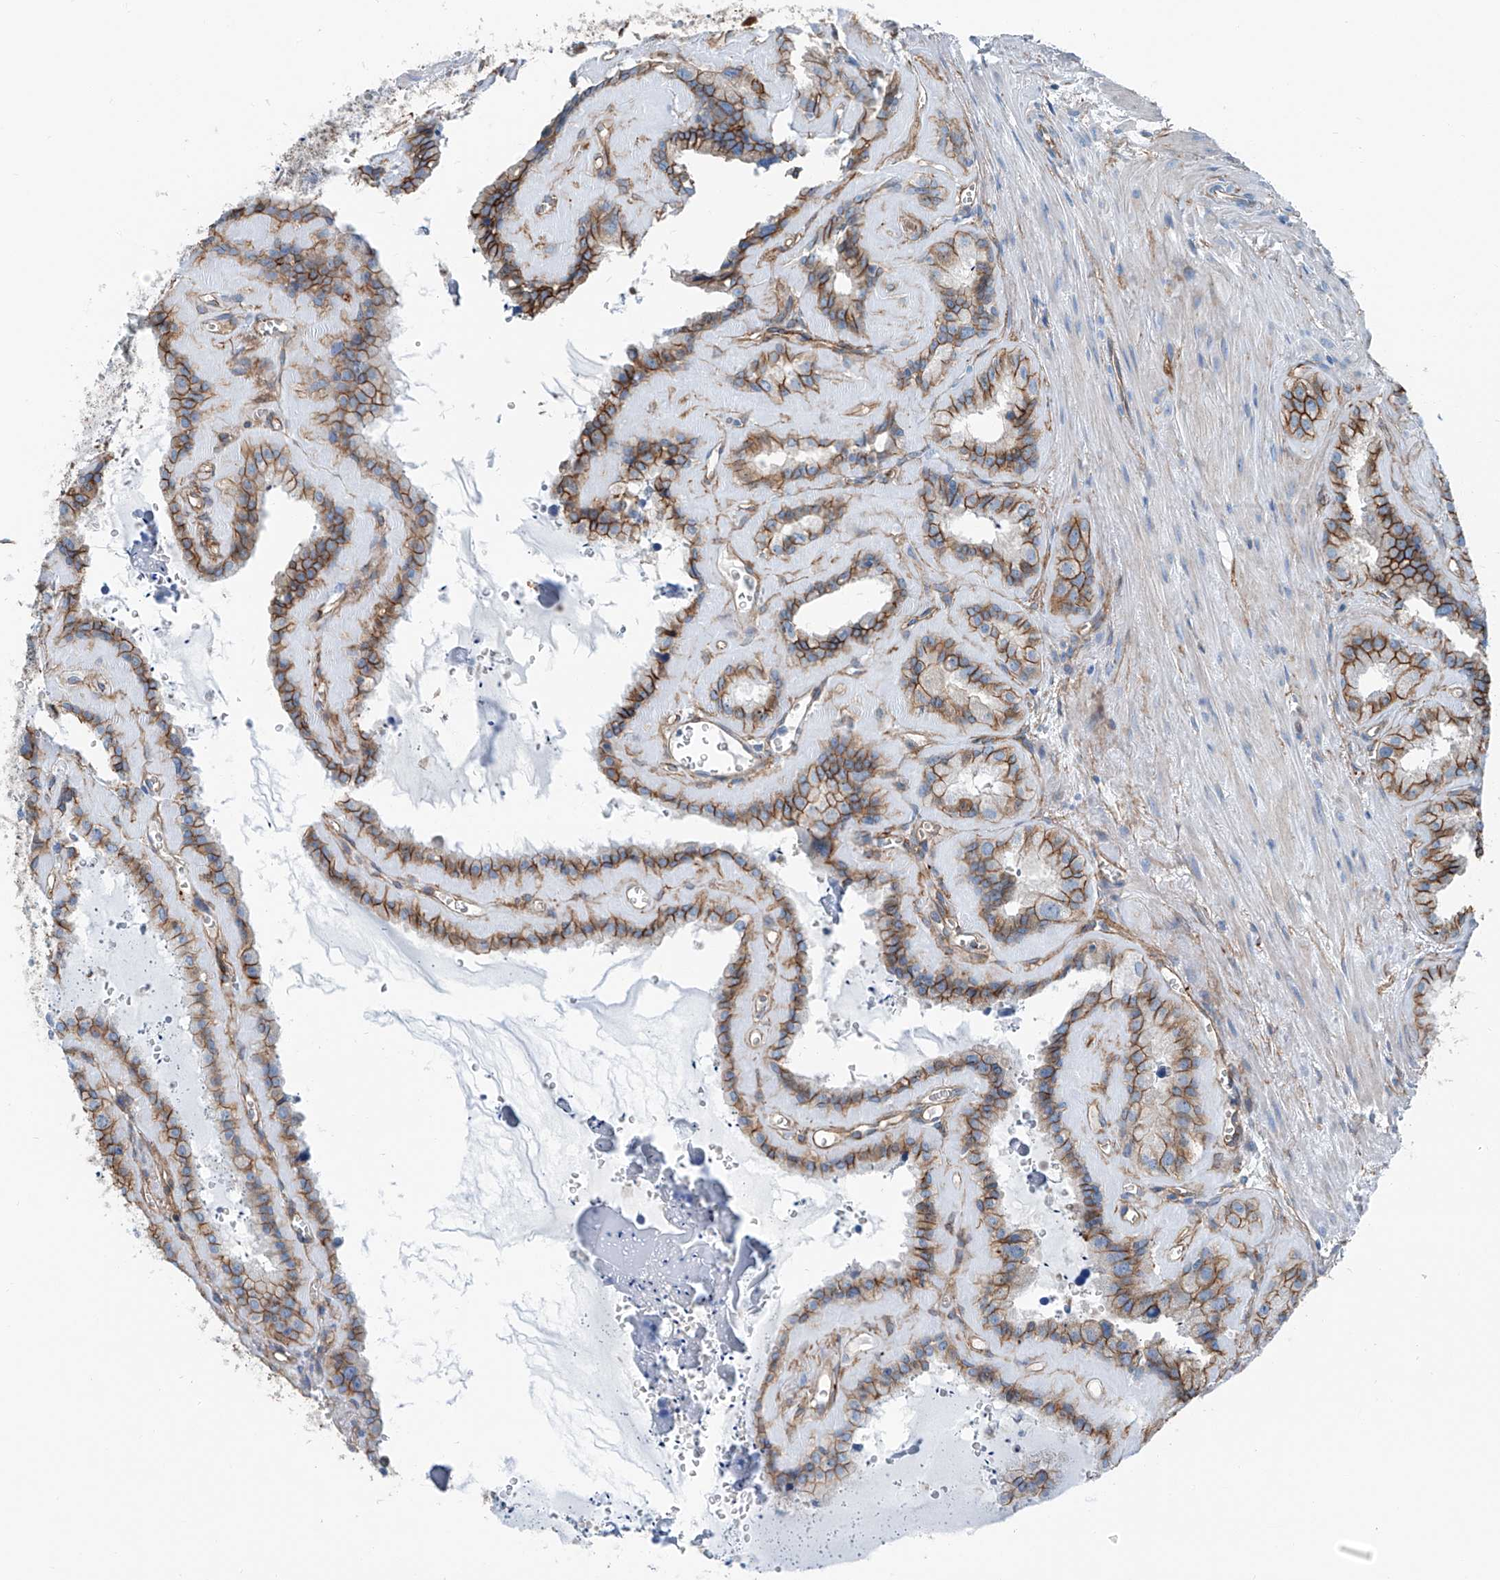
{"staining": {"intensity": "strong", "quantity": ">75%", "location": "cytoplasmic/membranous"}, "tissue": "seminal vesicle", "cell_type": "Glandular cells", "image_type": "normal", "snomed": [{"axis": "morphology", "description": "Normal tissue, NOS"}, {"axis": "topography", "description": "Prostate"}, {"axis": "topography", "description": "Seminal veicle"}], "caption": "Immunohistochemistry histopathology image of normal human seminal vesicle stained for a protein (brown), which shows high levels of strong cytoplasmic/membranous staining in approximately >75% of glandular cells.", "gene": "THEMIS2", "patient": {"sex": "male", "age": 59}}